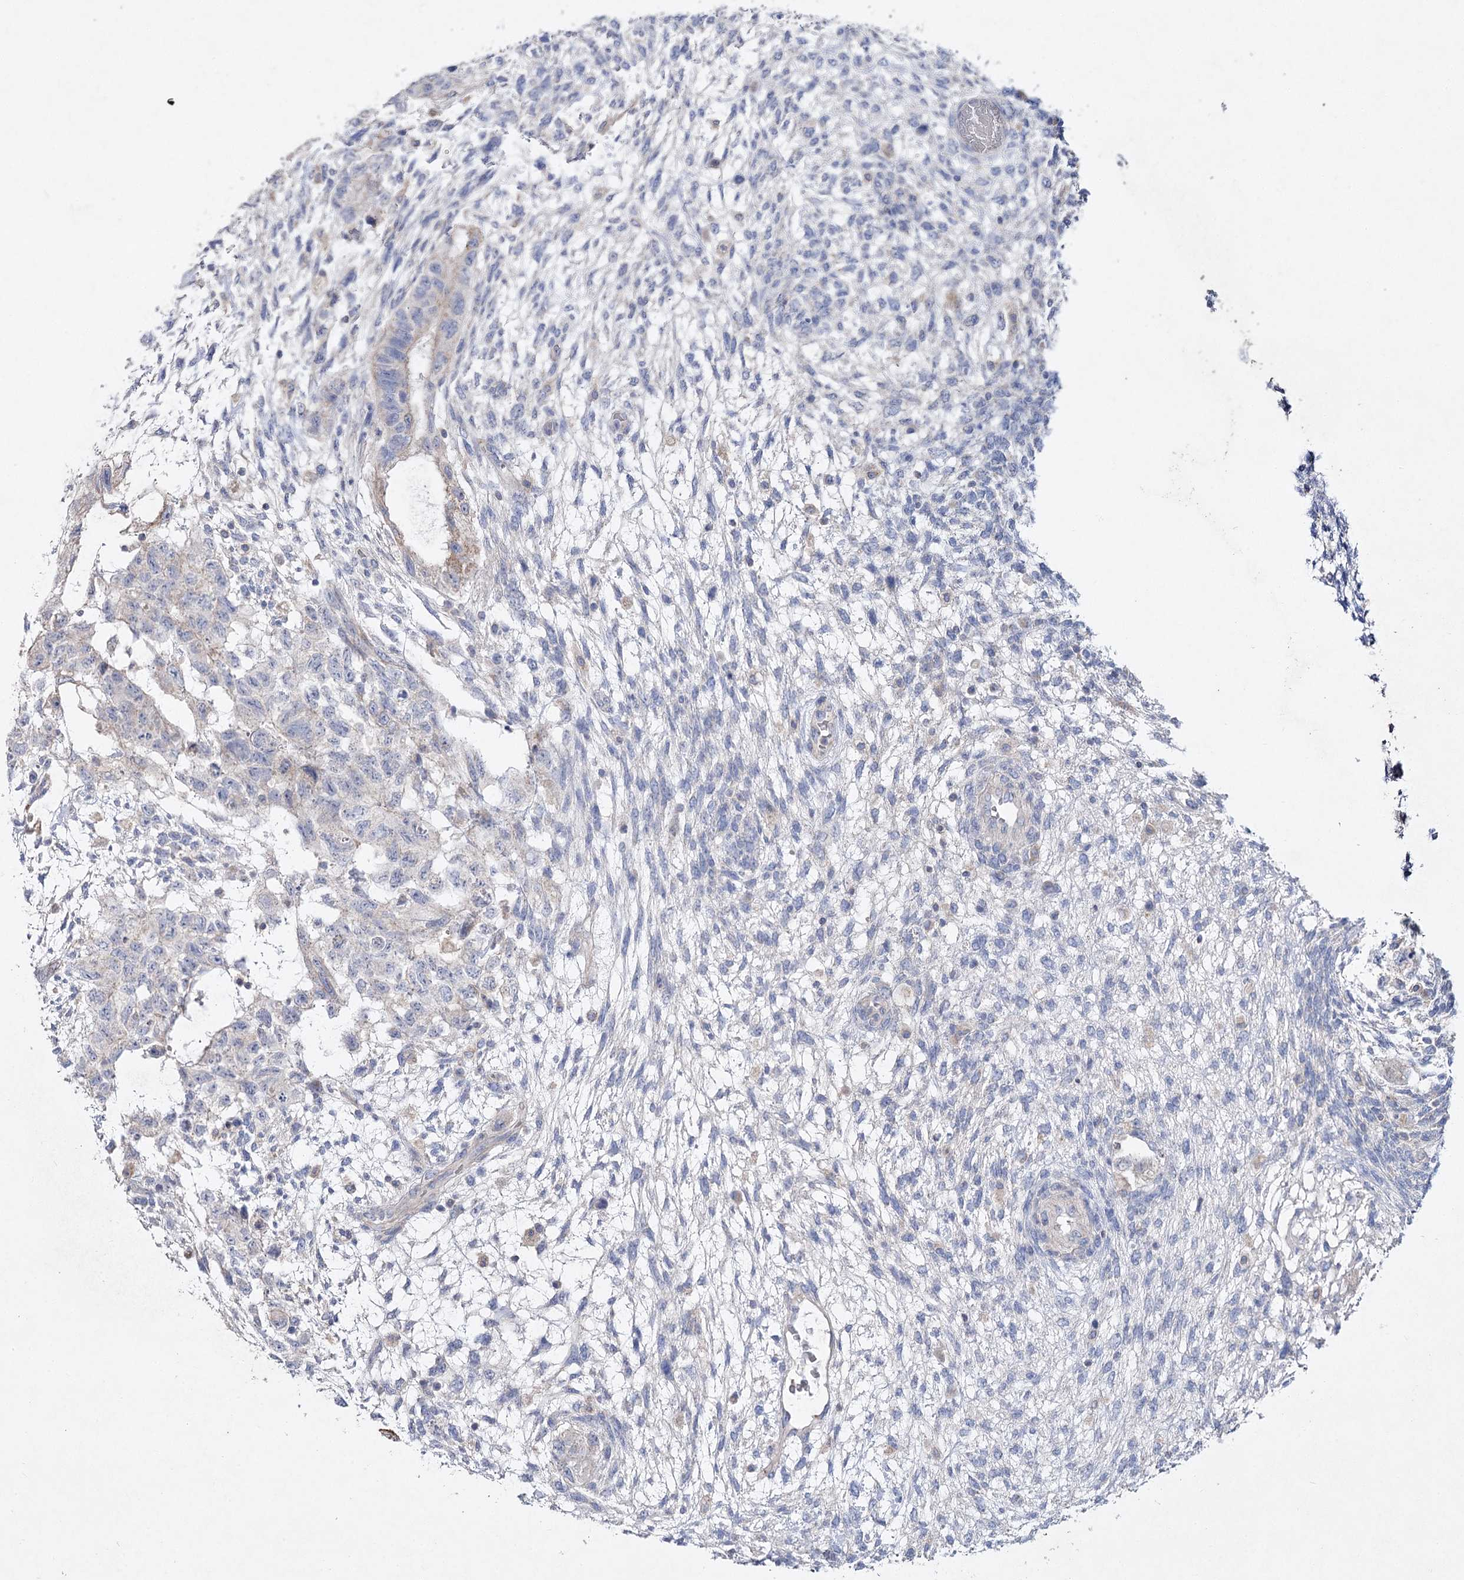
{"staining": {"intensity": "weak", "quantity": "<25%", "location": "cytoplasmic/membranous"}, "tissue": "testis cancer", "cell_type": "Tumor cells", "image_type": "cancer", "snomed": [{"axis": "morphology", "description": "Normal tissue, NOS"}, {"axis": "morphology", "description": "Carcinoma, Embryonal, NOS"}, {"axis": "topography", "description": "Testis"}], "caption": "Human testis embryonal carcinoma stained for a protein using IHC displays no expression in tumor cells.", "gene": "TMEM187", "patient": {"sex": "male", "age": 36}}